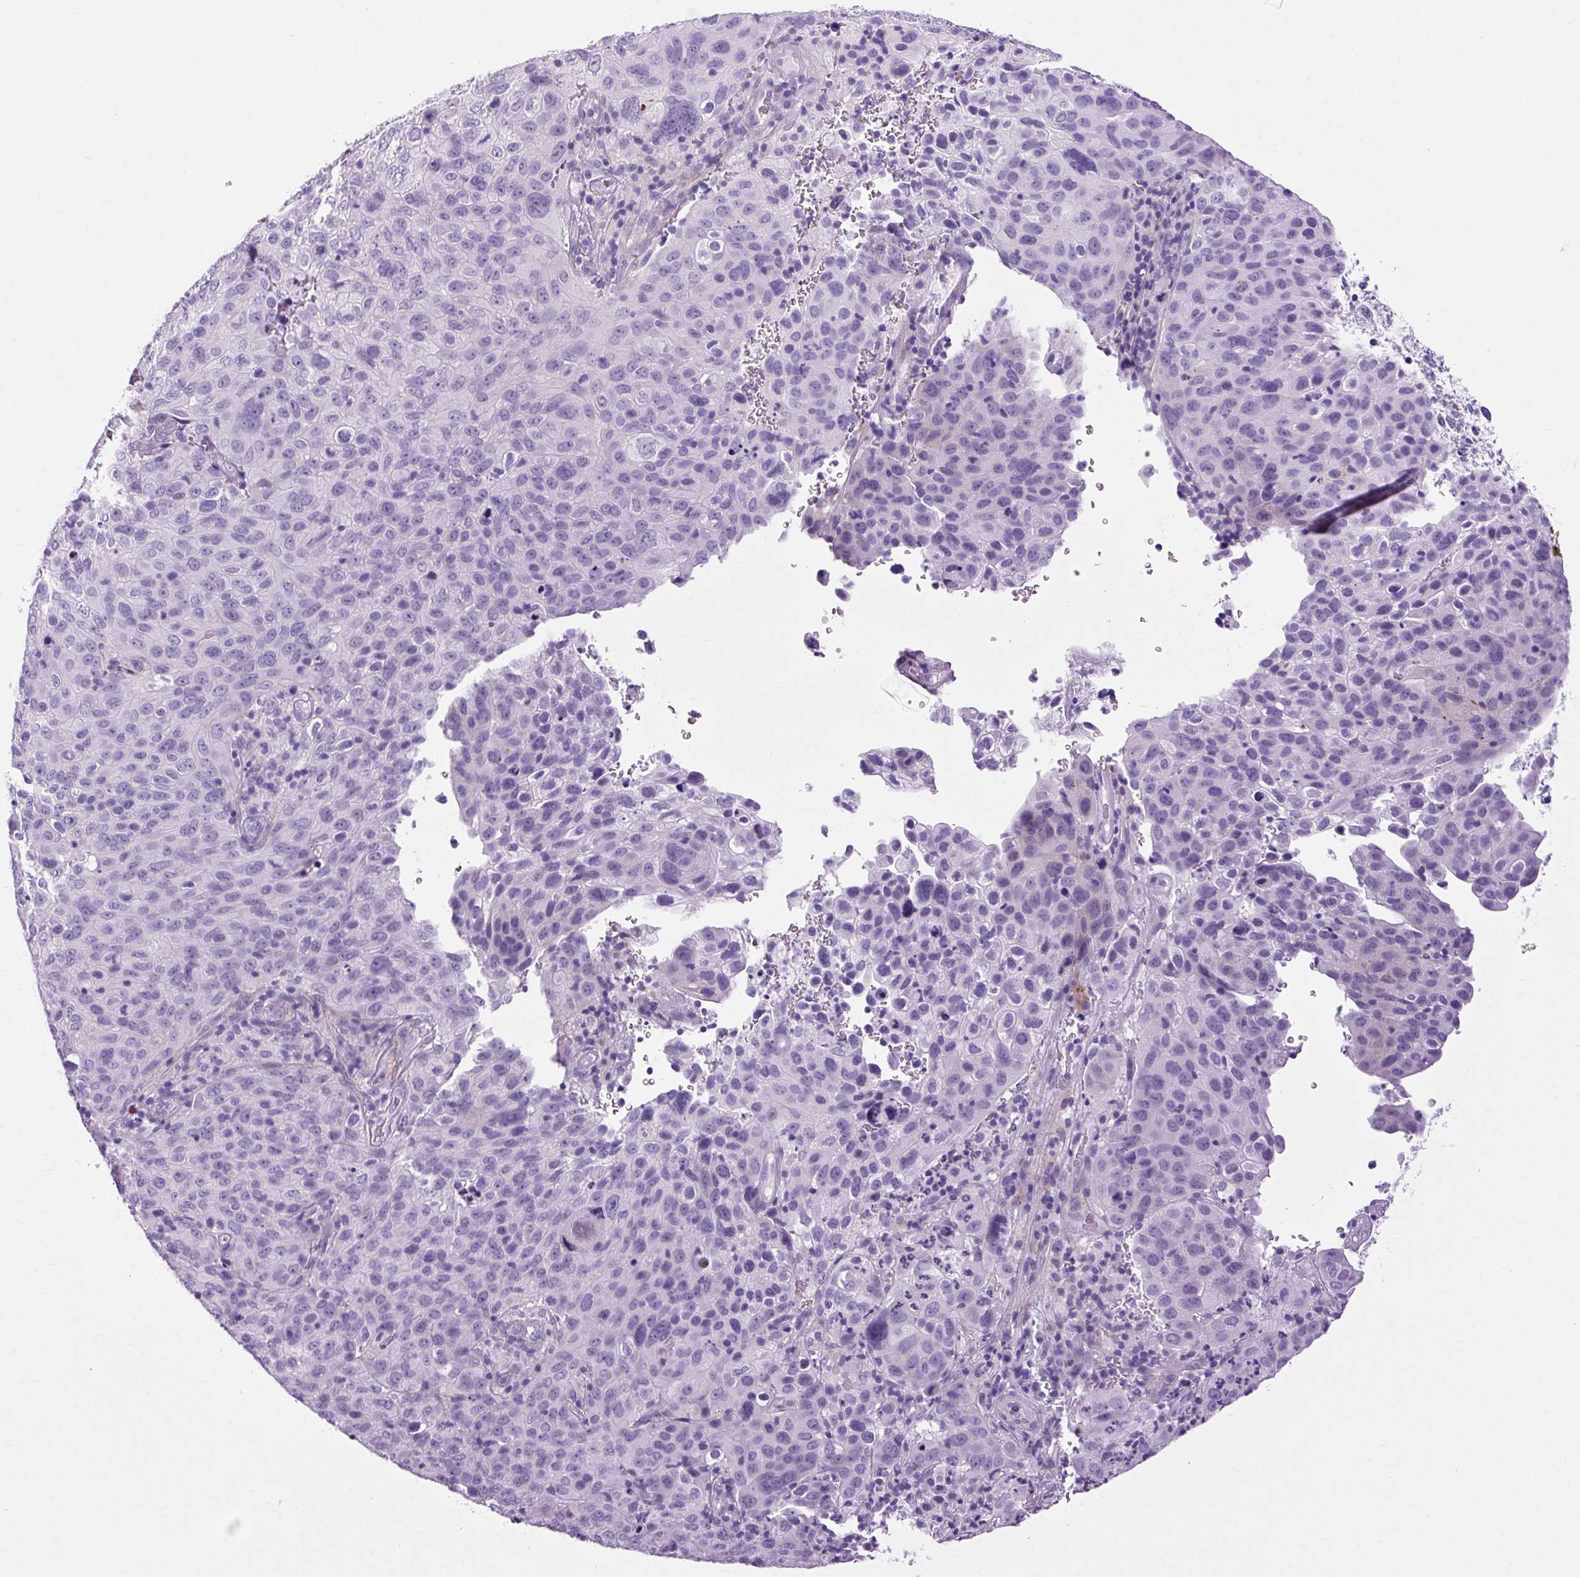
{"staining": {"intensity": "negative", "quantity": "none", "location": "none"}, "tissue": "cervical cancer", "cell_type": "Tumor cells", "image_type": "cancer", "snomed": [{"axis": "morphology", "description": "Squamous cell carcinoma, NOS"}, {"axis": "topography", "description": "Cervix"}], "caption": "This is an IHC micrograph of cervical cancer. There is no expression in tumor cells.", "gene": "OOEP", "patient": {"sex": "female", "age": 44}}